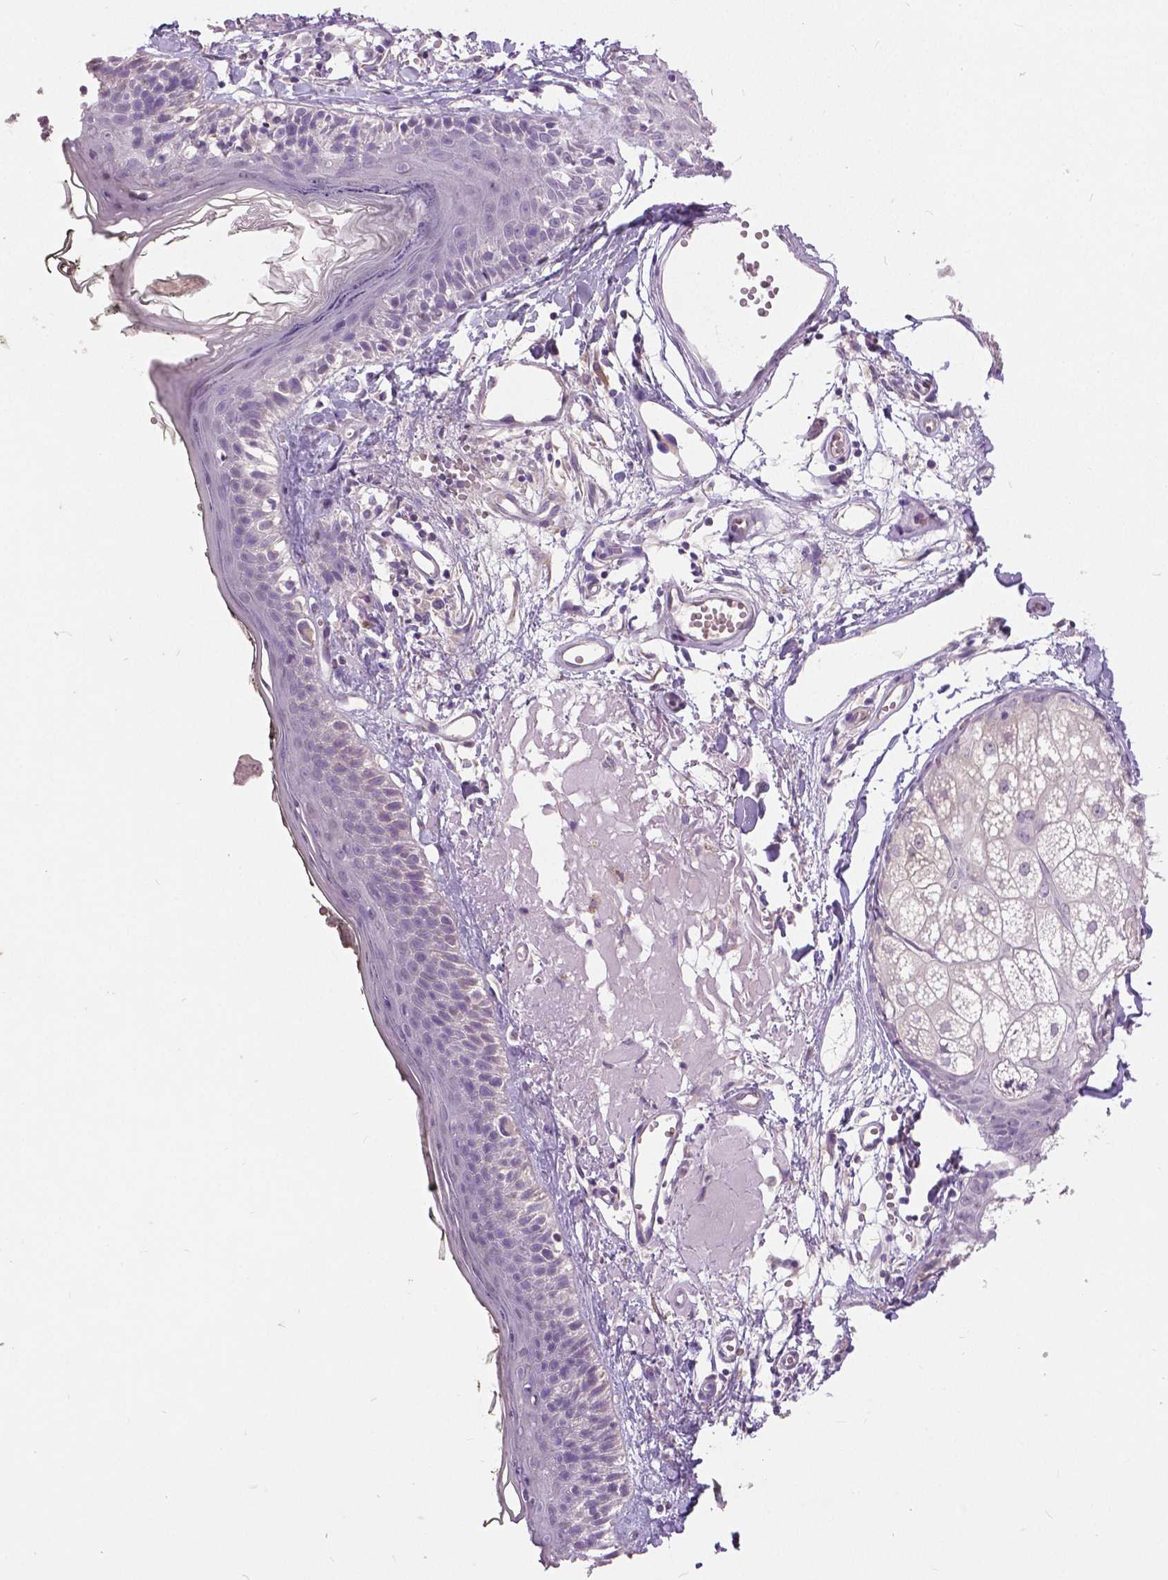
{"staining": {"intensity": "negative", "quantity": "none", "location": "none"}, "tissue": "skin", "cell_type": "Fibroblasts", "image_type": "normal", "snomed": [{"axis": "morphology", "description": "Normal tissue, NOS"}, {"axis": "topography", "description": "Skin"}], "caption": "Immunohistochemistry of normal skin reveals no staining in fibroblasts. The staining is performed using DAB (3,3'-diaminobenzidine) brown chromogen with nuclei counter-stained in using hematoxylin.", "gene": "FOXA1", "patient": {"sex": "male", "age": 76}}